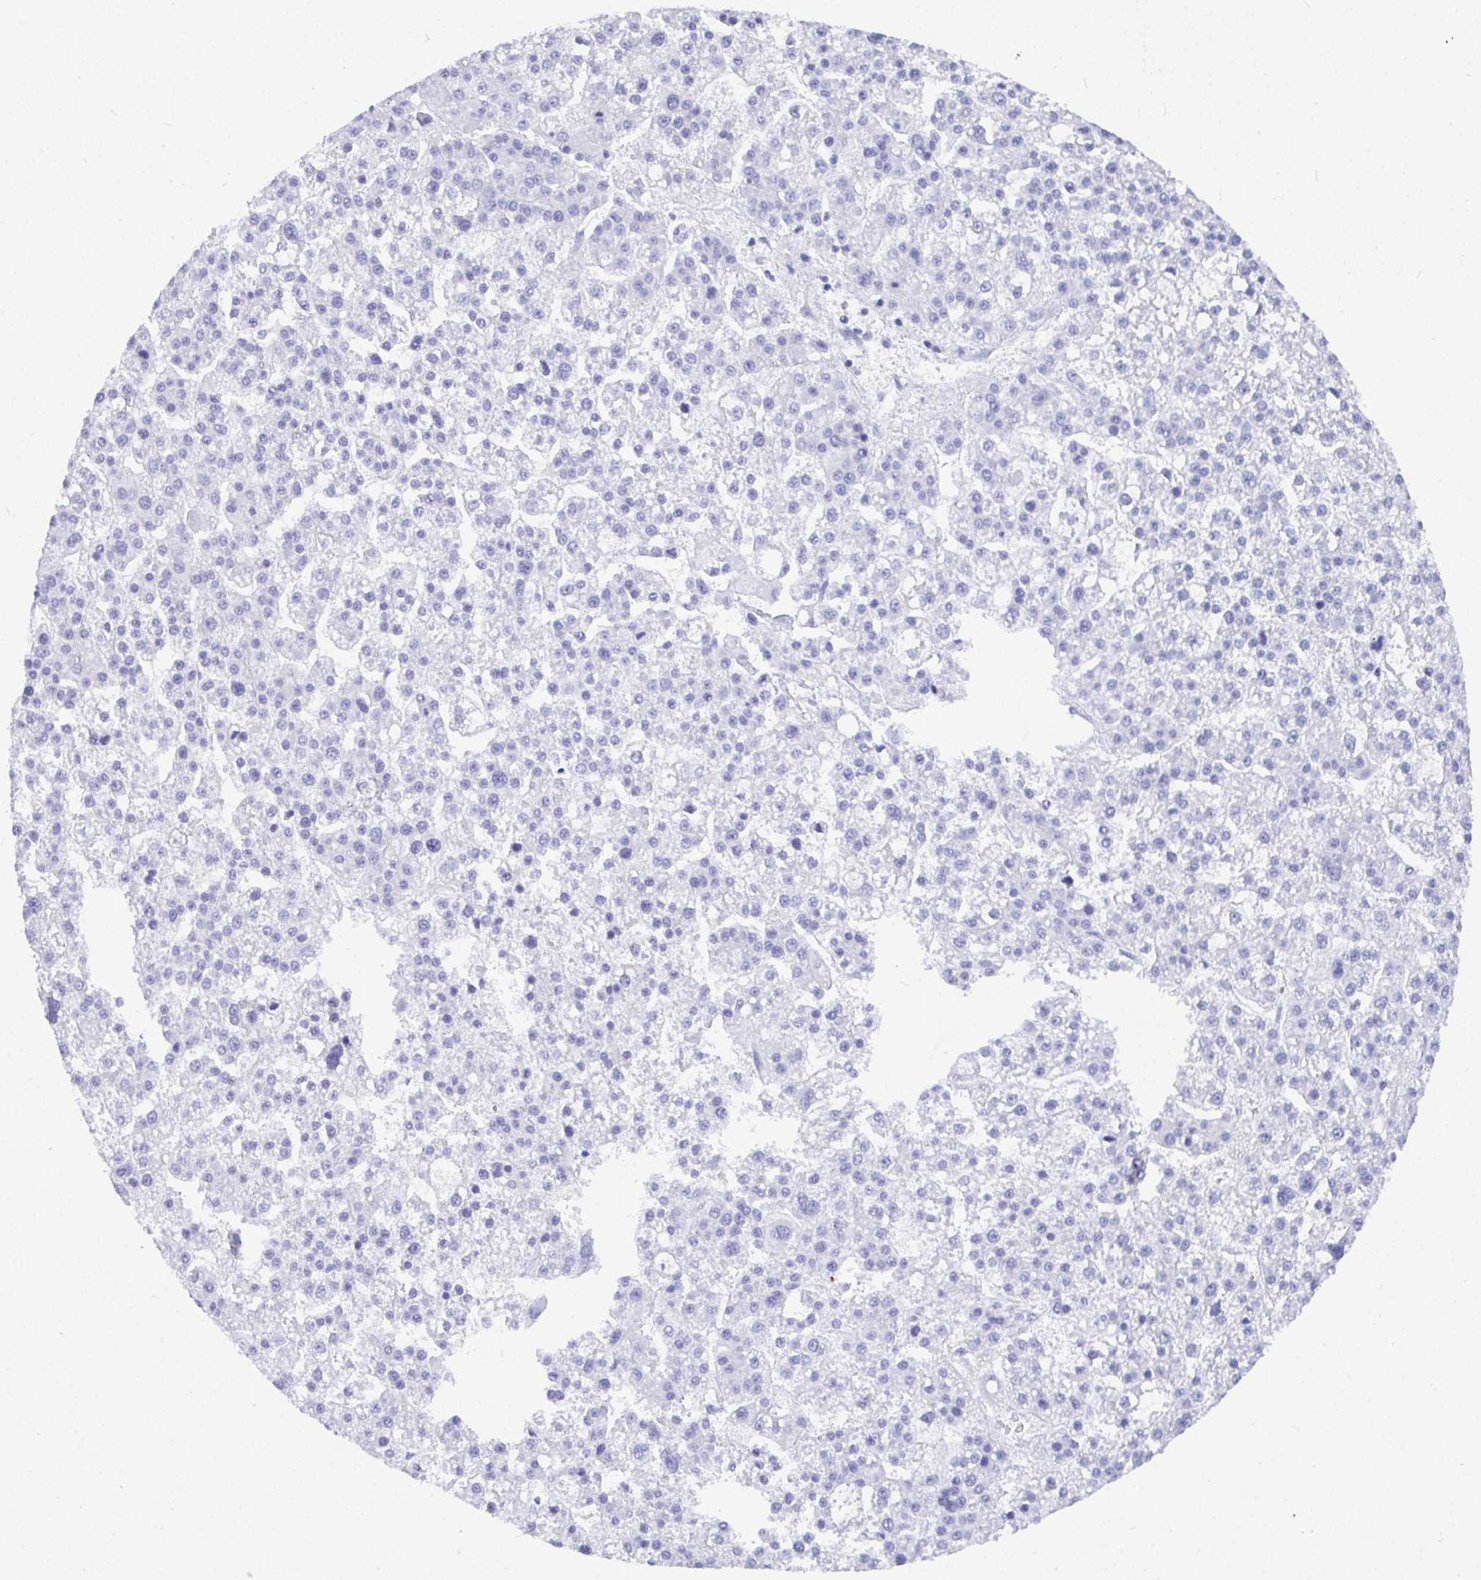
{"staining": {"intensity": "negative", "quantity": "none", "location": "none"}, "tissue": "liver cancer", "cell_type": "Tumor cells", "image_type": "cancer", "snomed": [{"axis": "morphology", "description": "Carcinoma, Hepatocellular, NOS"}, {"axis": "topography", "description": "Liver"}], "caption": "Immunohistochemistry (IHC) of hepatocellular carcinoma (liver) demonstrates no expression in tumor cells. Brightfield microscopy of IHC stained with DAB (brown) and hematoxylin (blue), captured at high magnification.", "gene": "TMEM241", "patient": {"sex": "female", "age": 58}}